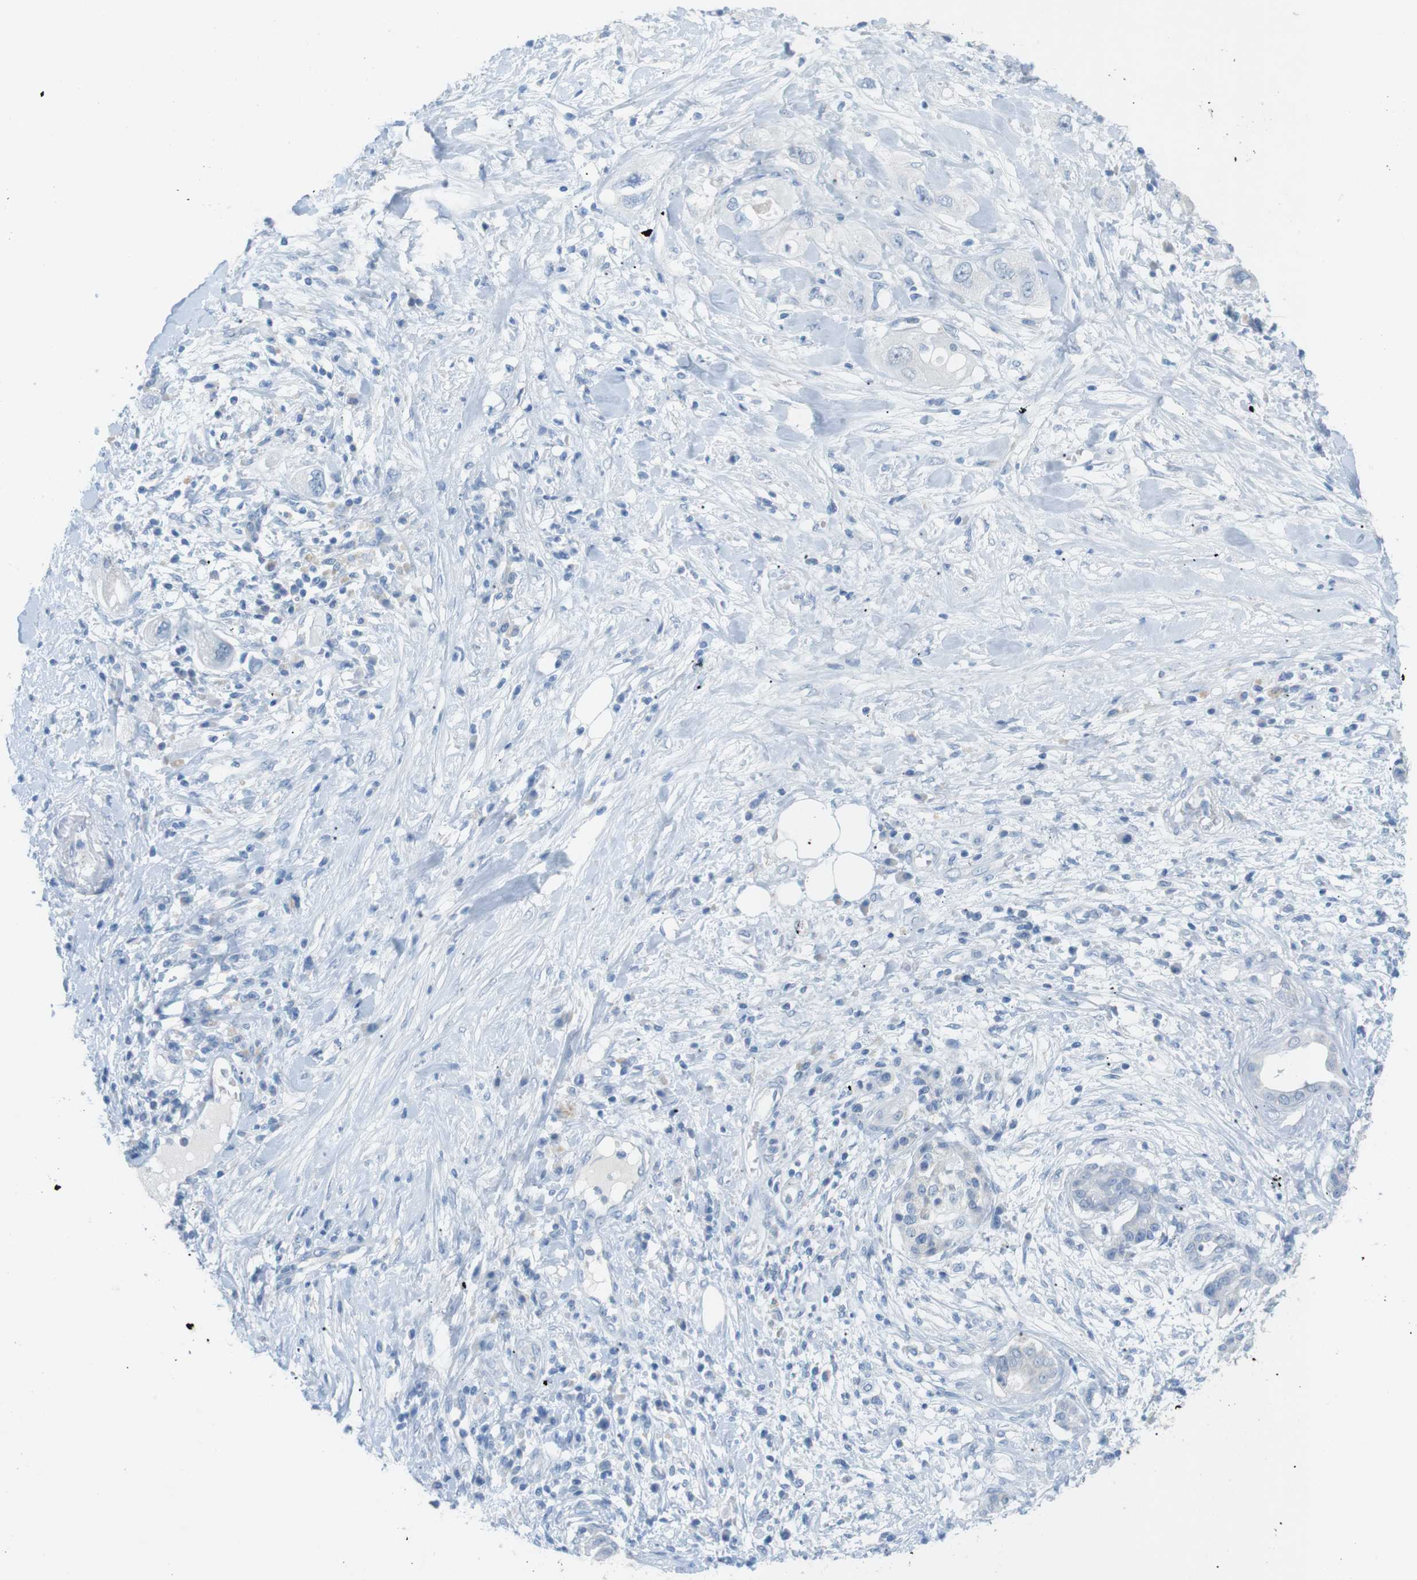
{"staining": {"intensity": "negative", "quantity": "none", "location": "none"}, "tissue": "pancreatic cancer", "cell_type": "Tumor cells", "image_type": "cancer", "snomed": [{"axis": "morphology", "description": "Adenocarcinoma, NOS"}, {"axis": "topography", "description": "Pancreas"}], "caption": "Protein analysis of pancreatic adenocarcinoma shows no significant positivity in tumor cells. (DAB (3,3'-diaminobenzidine) IHC, high magnification).", "gene": "SALL4", "patient": {"sex": "female", "age": 56}}